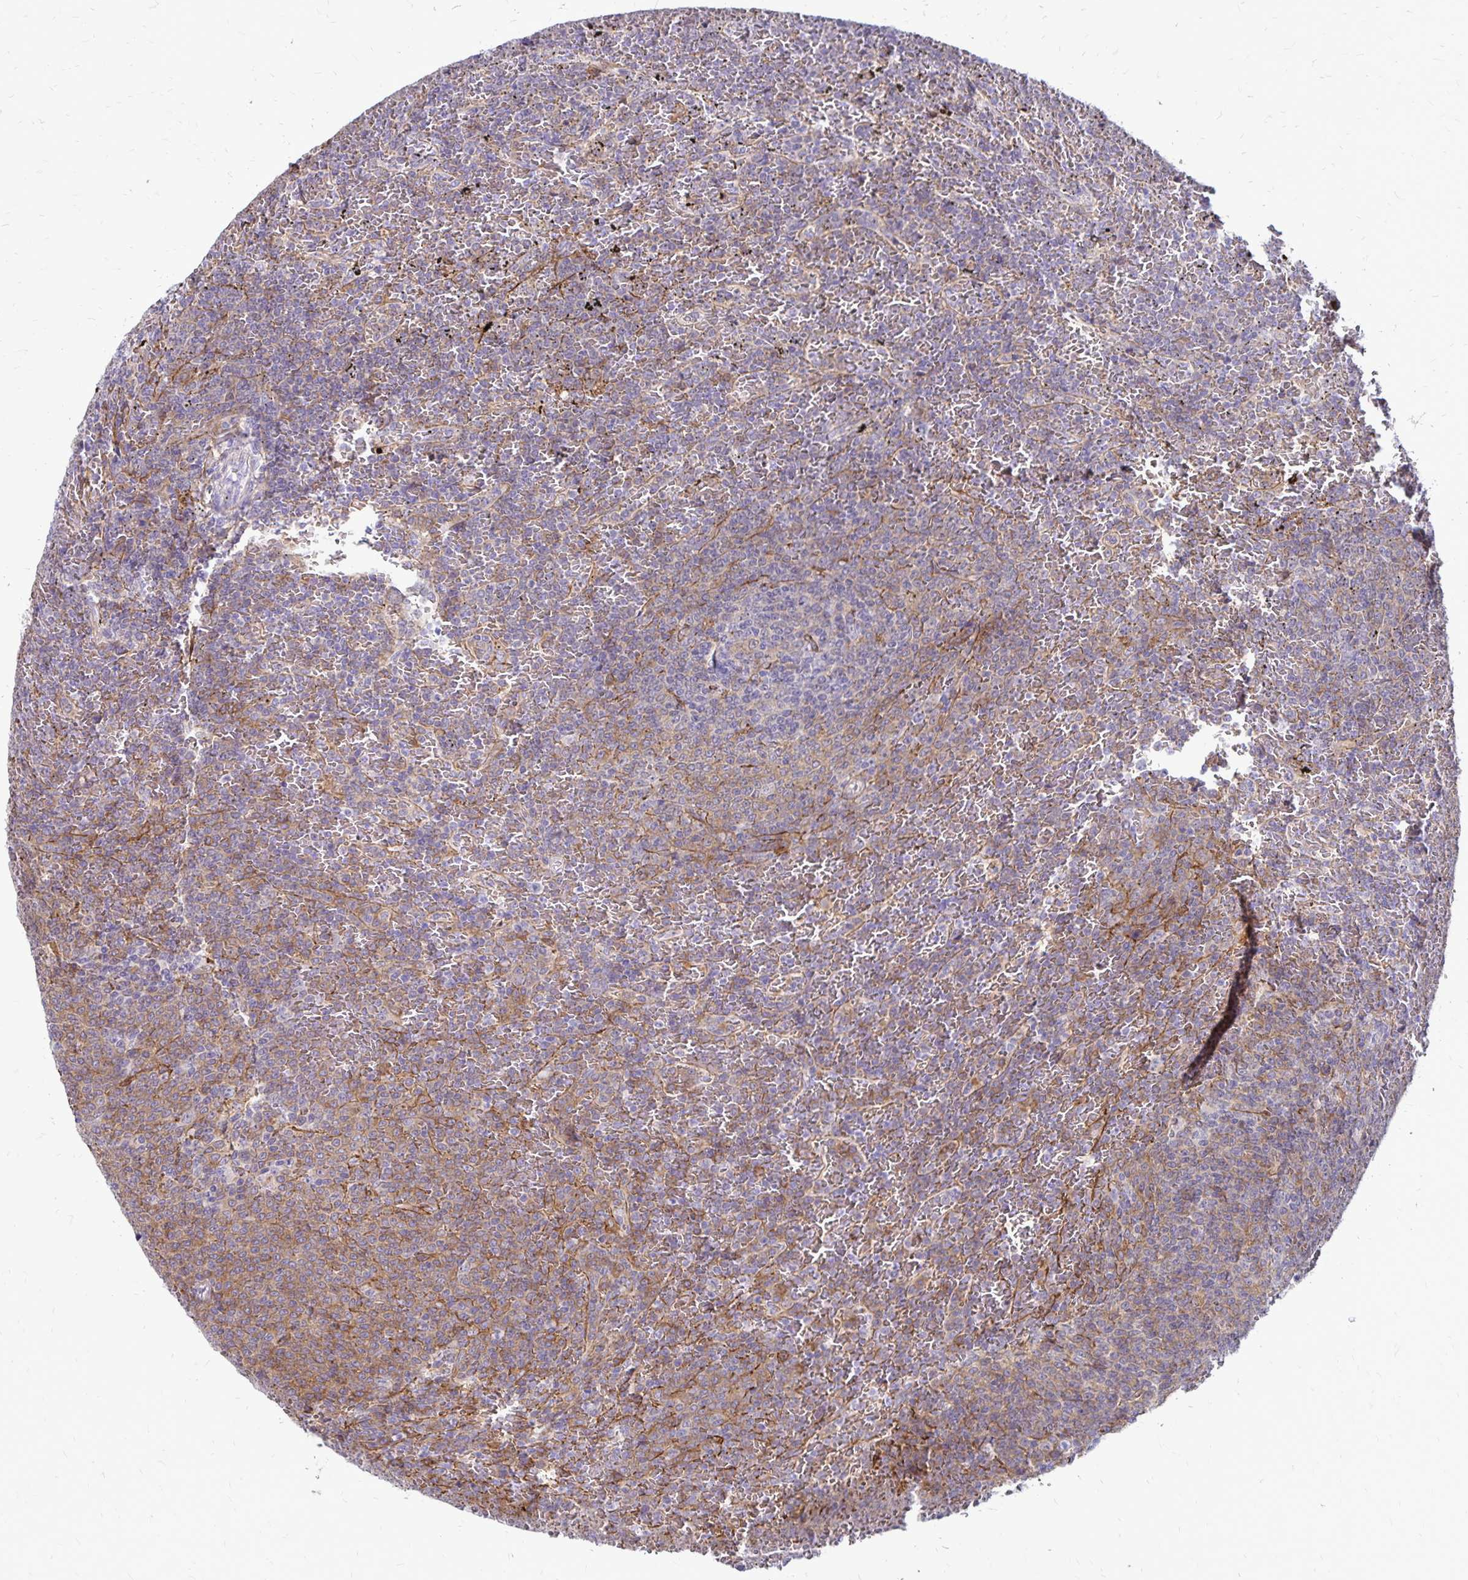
{"staining": {"intensity": "weak", "quantity": "25%-75%", "location": "cytoplasmic/membranous"}, "tissue": "lymphoma", "cell_type": "Tumor cells", "image_type": "cancer", "snomed": [{"axis": "morphology", "description": "Malignant lymphoma, non-Hodgkin's type, Low grade"}, {"axis": "topography", "description": "Spleen"}], "caption": "This is a micrograph of immunohistochemistry staining of malignant lymphoma, non-Hodgkin's type (low-grade), which shows weak positivity in the cytoplasmic/membranous of tumor cells.", "gene": "TNS3", "patient": {"sex": "female", "age": 77}}